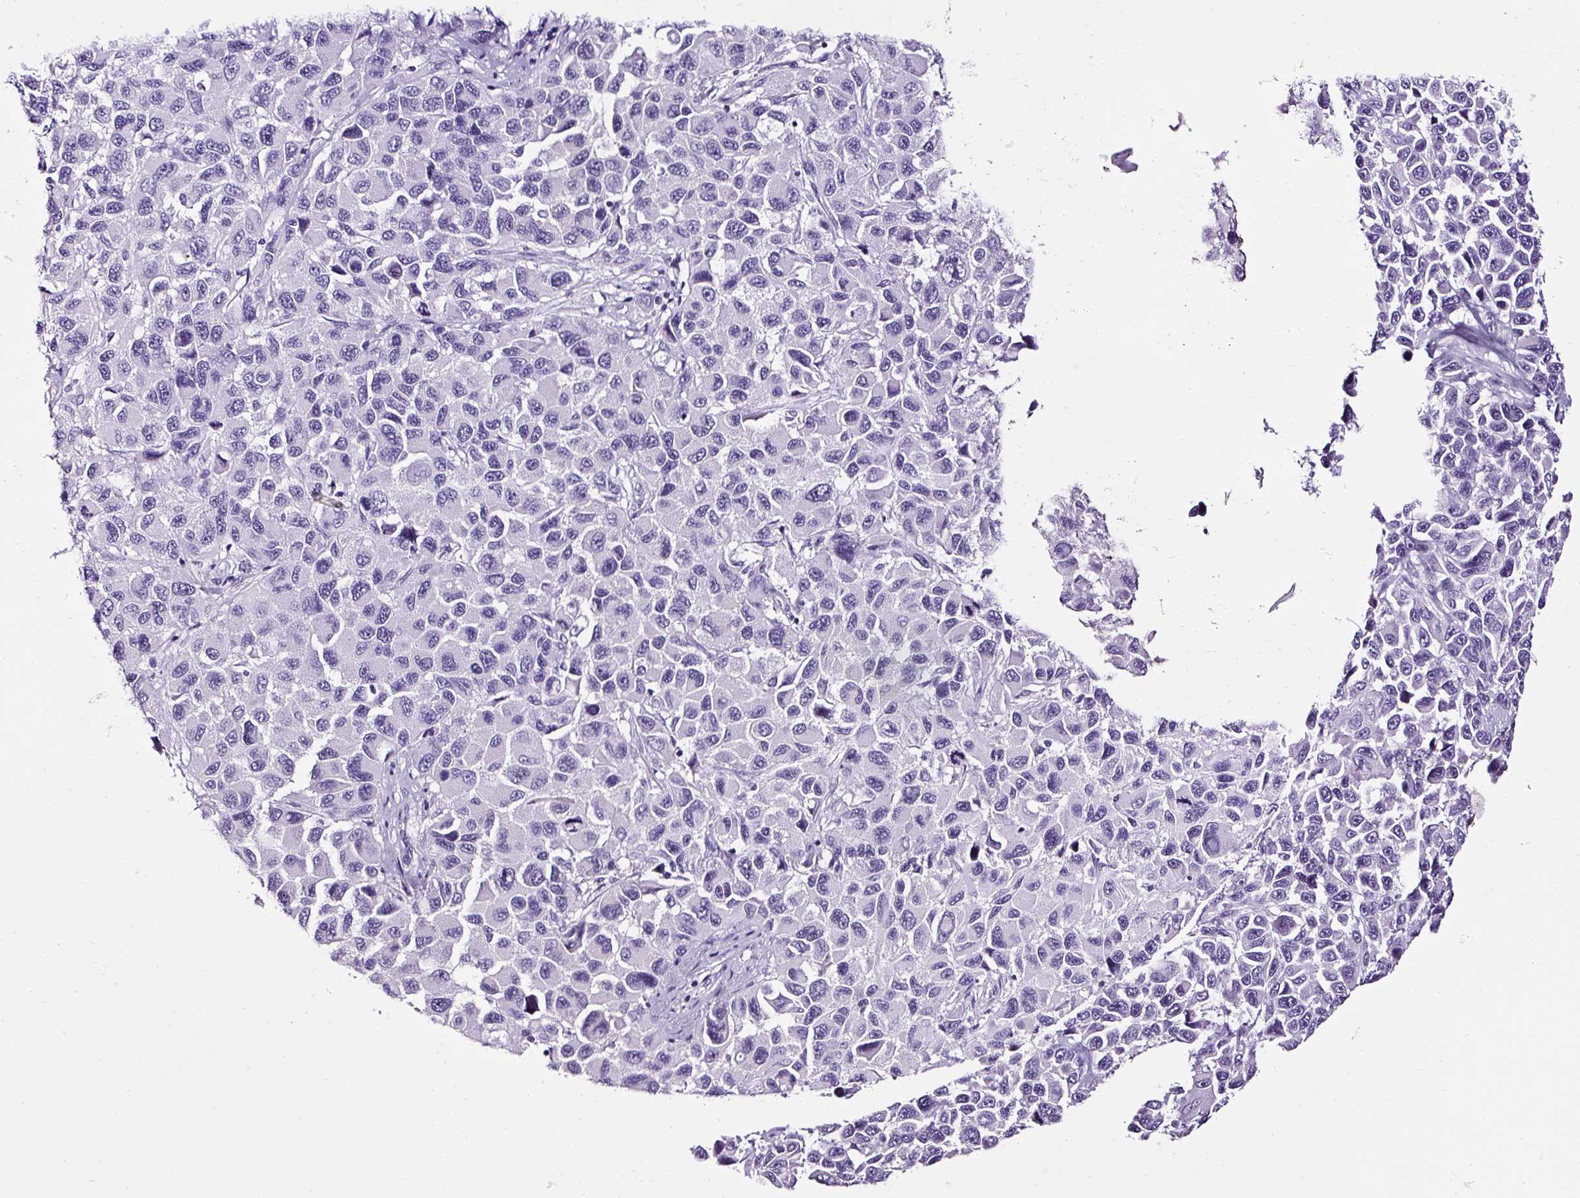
{"staining": {"intensity": "negative", "quantity": "none", "location": "none"}, "tissue": "melanoma", "cell_type": "Tumor cells", "image_type": "cancer", "snomed": [{"axis": "morphology", "description": "Malignant melanoma, NOS"}, {"axis": "topography", "description": "Skin"}], "caption": "Immunohistochemistry (IHC) of melanoma shows no expression in tumor cells.", "gene": "SLC7A8", "patient": {"sex": "male", "age": 53}}